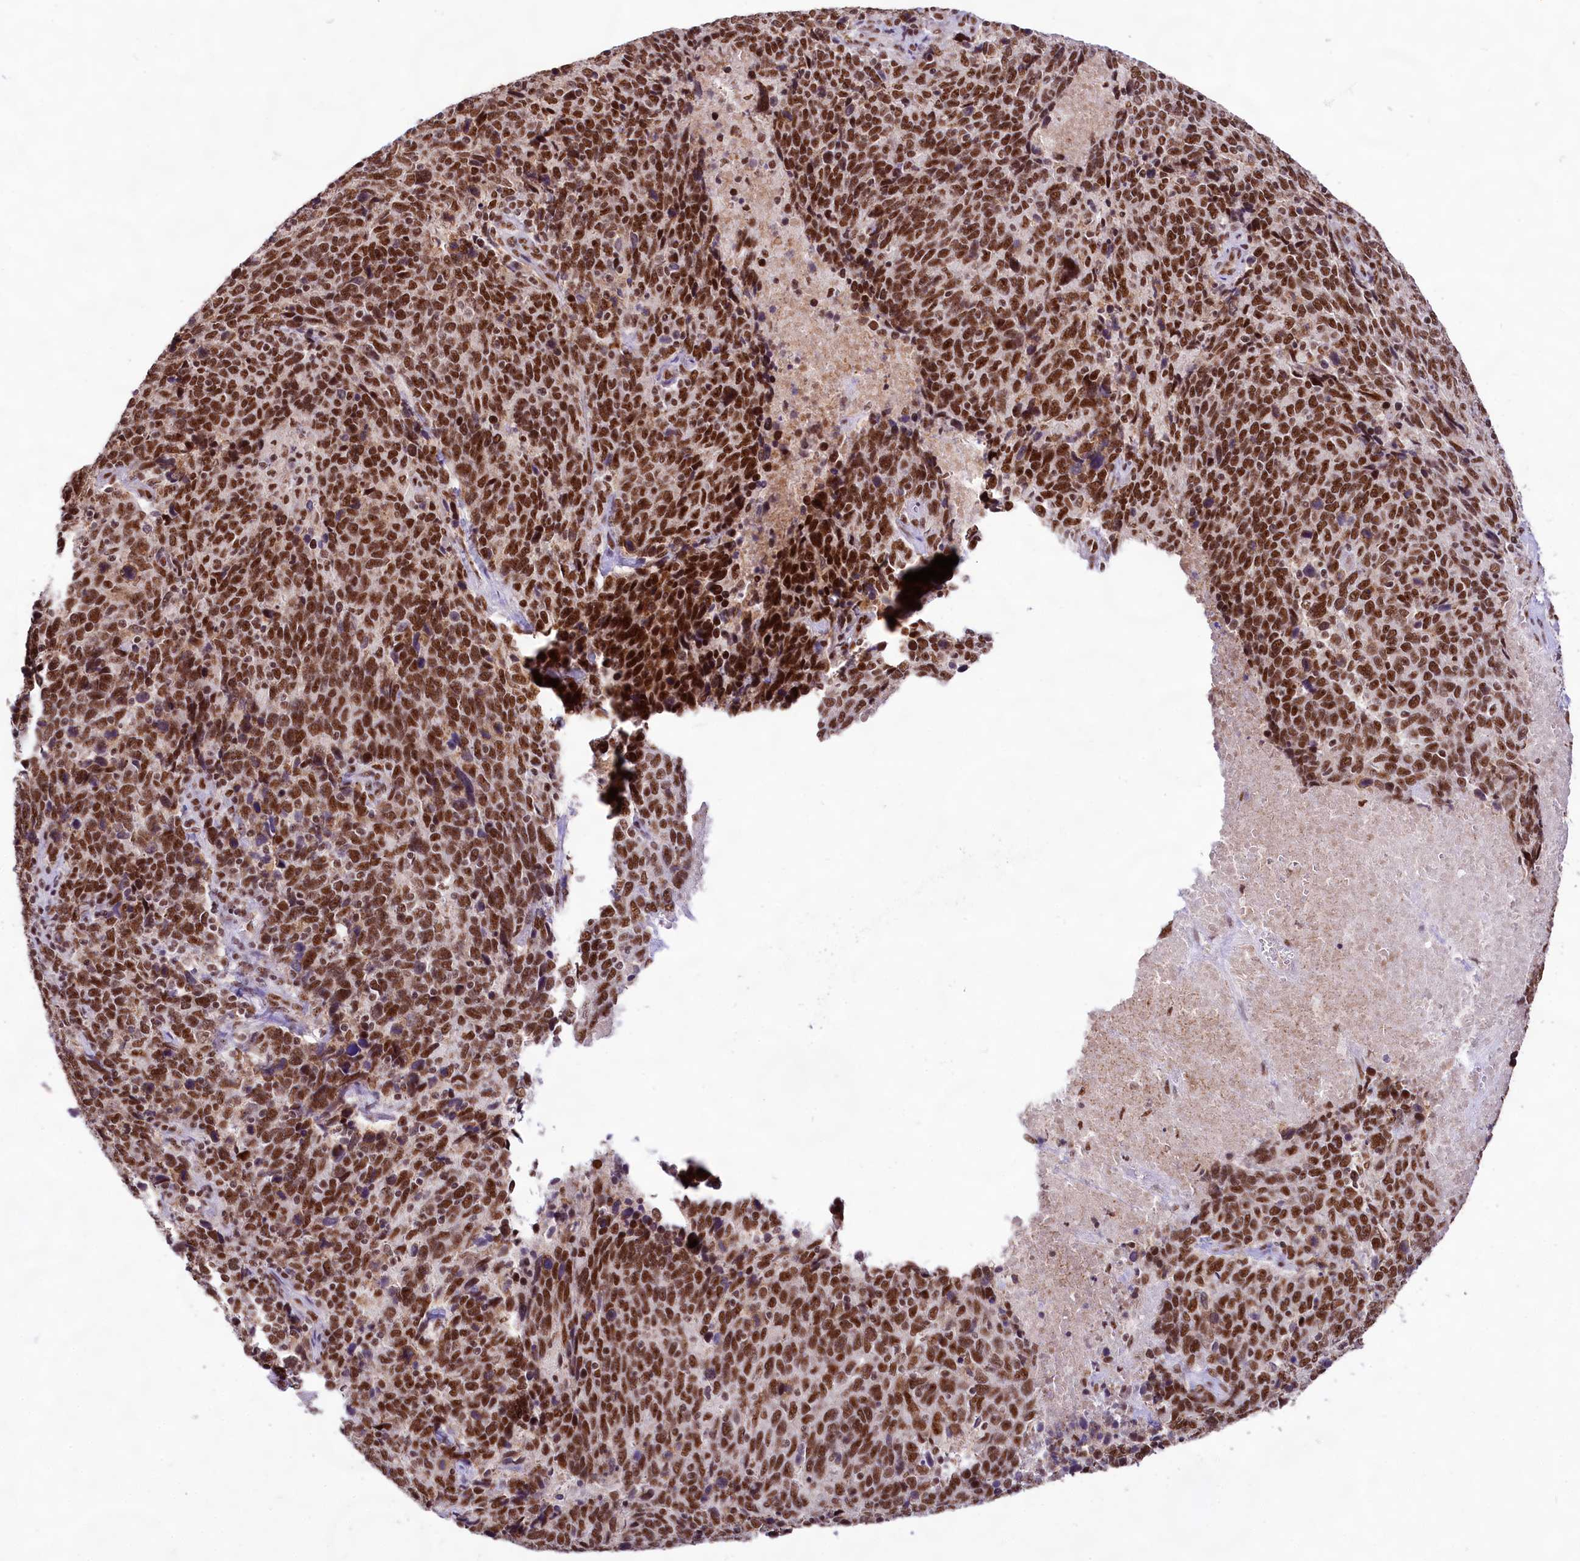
{"staining": {"intensity": "strong", "quantity": ">75%", "location": "nuclear"}, "tissue": "cervical cancer", "cell_type": "Tumor cells", "image_type": "cancer", "snomed": [{"axis": "morphology", "description": "Squamous cell carcinoma, NOS"}, {"axis": "topography", "description": "Cervix"}], "caption": "This is a micrograph of immunohistochemistry staining of cervical cancer (squamous cell carcinoma), which shows strong expression in the nuclear of tumor cells.", "gene": "HIRA", "patient": {"sex": "female", "age": 41}}